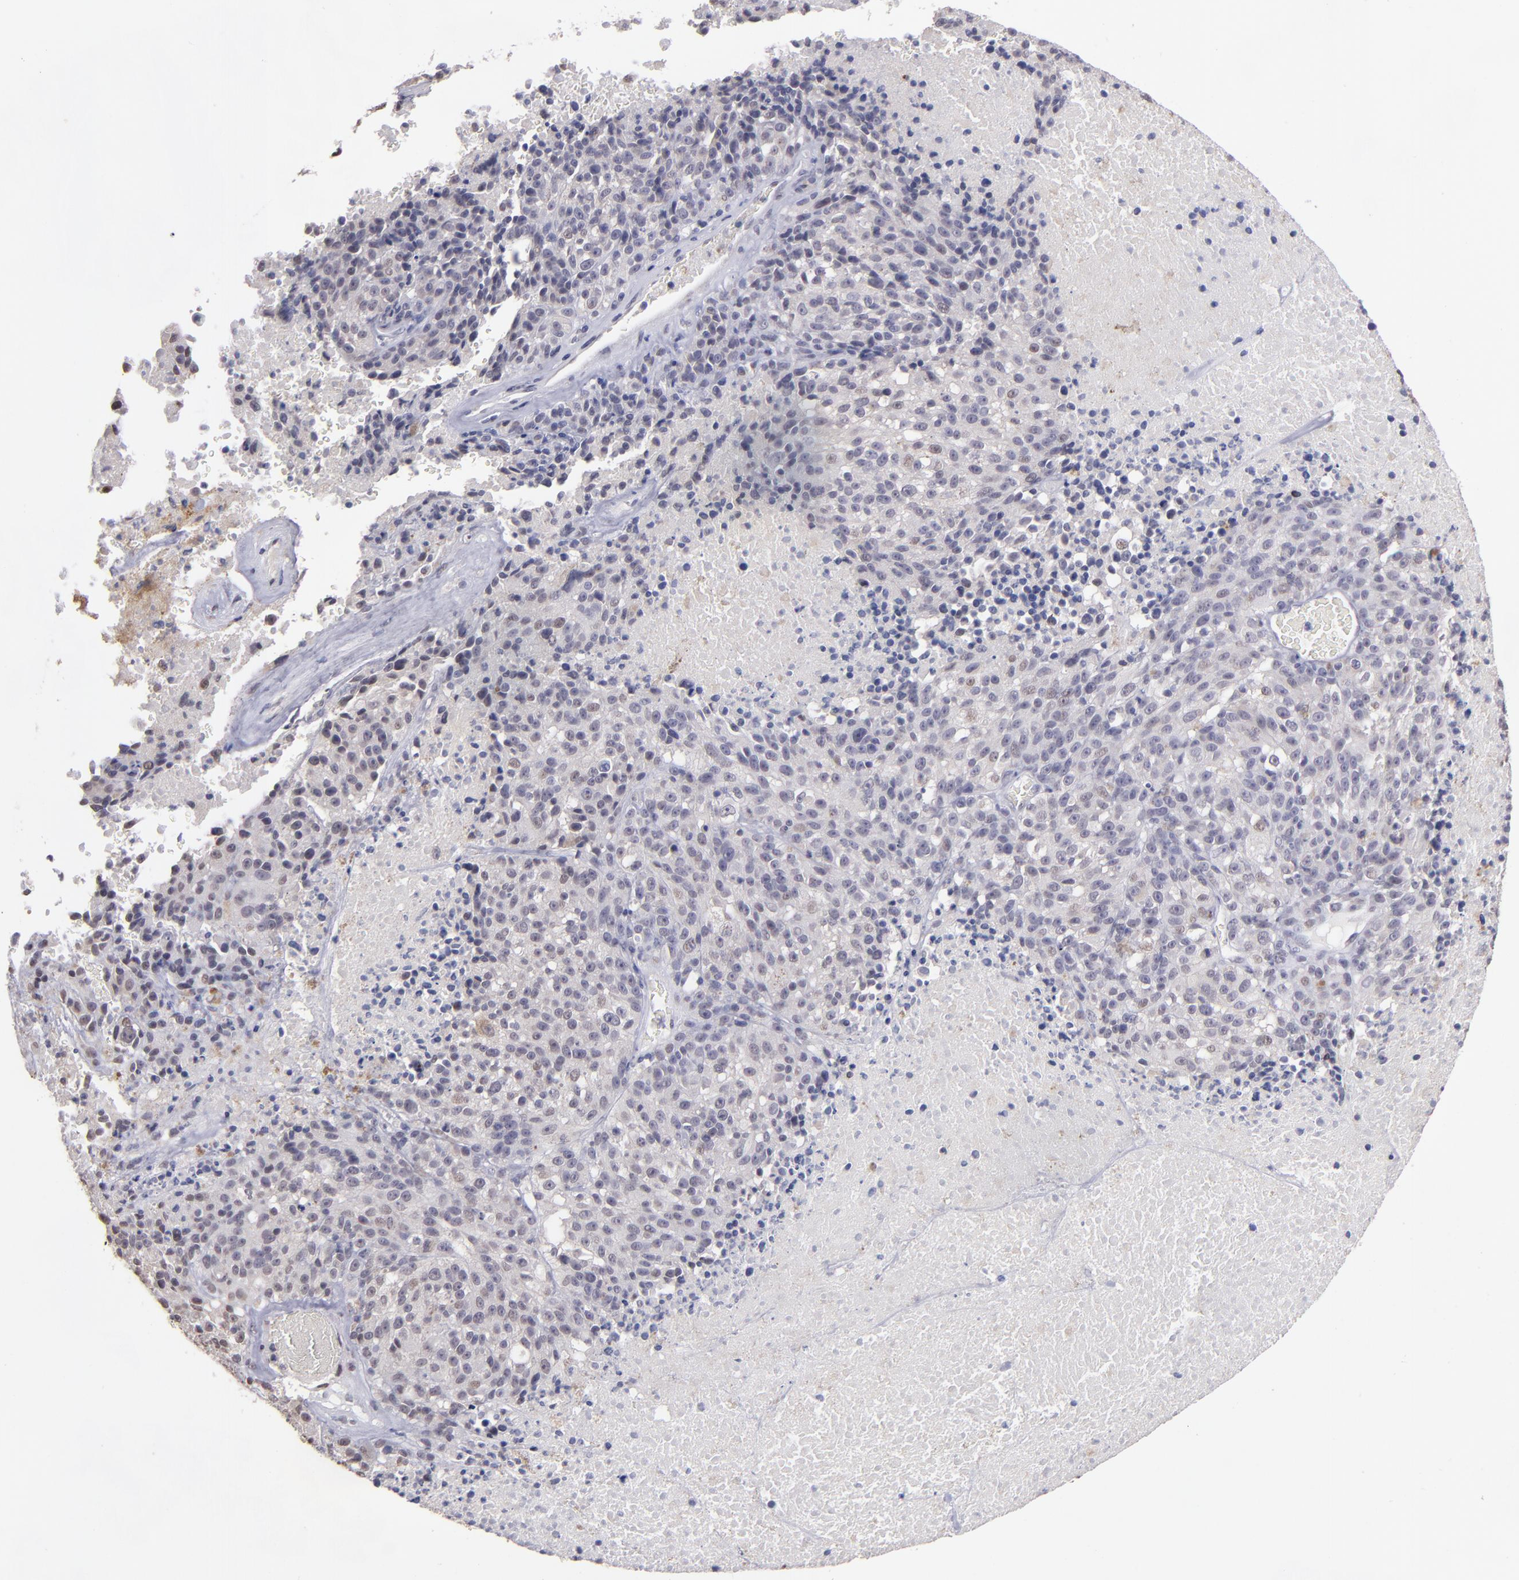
{"staining": {"intensity": "weak", "quantity": "<25%", "location": "nuclear"}, "tissue": "melanoma", "cell_type": "Tumor cells", "image_type": "cancer", "snomed": [{"axis": "morphology", "description": "Malignant melanoma, Metastatic site"}, {"axis": "topography", "description": "Cerebral cortex"}], "caption": "An image of melanoma stained for a protein demonstrates no brown staining in tumor cells.", "gene": "NRXN3", "patient": {"sex": "female", "age": 52}}